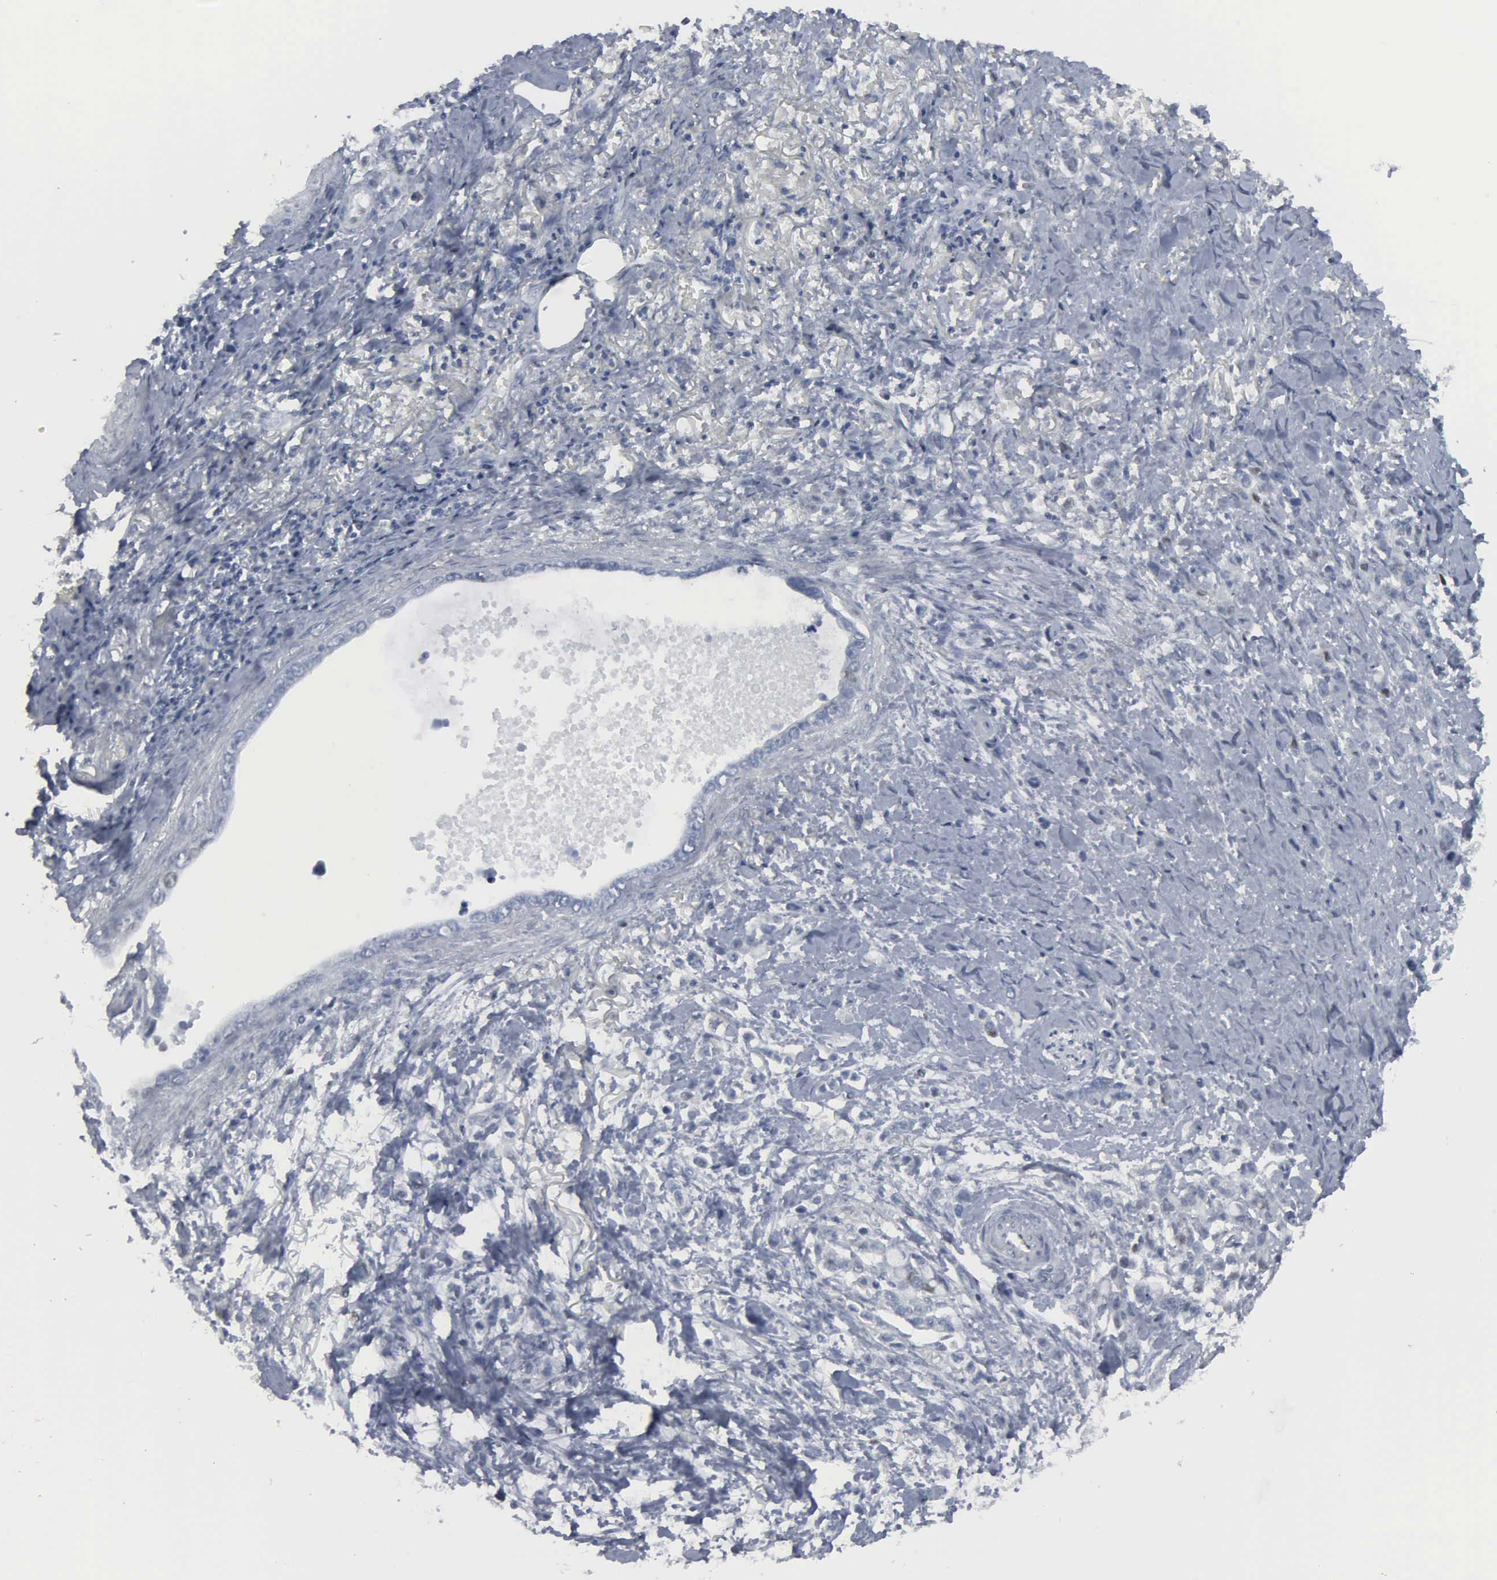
{"staining": {"intensity": "negative", "quantity": "none", "location": "none"}, "tissue": "stomach cancer", "cell_type": "Tumor cells", "image_type": "cancer", "snomed": [{"axis": "morphology", "description": "Adenocarcinoma, NOS"}, {"axis": "topography", "description": "Stomach"}], "caption": "The immunohistochemistry (IHC) photomicrograph has no significant positivity in tumor cells of adenocarcinoma (stomach) tissue.", "gene": "CCND3", "patient": {"sex": "male", "age": 78}}